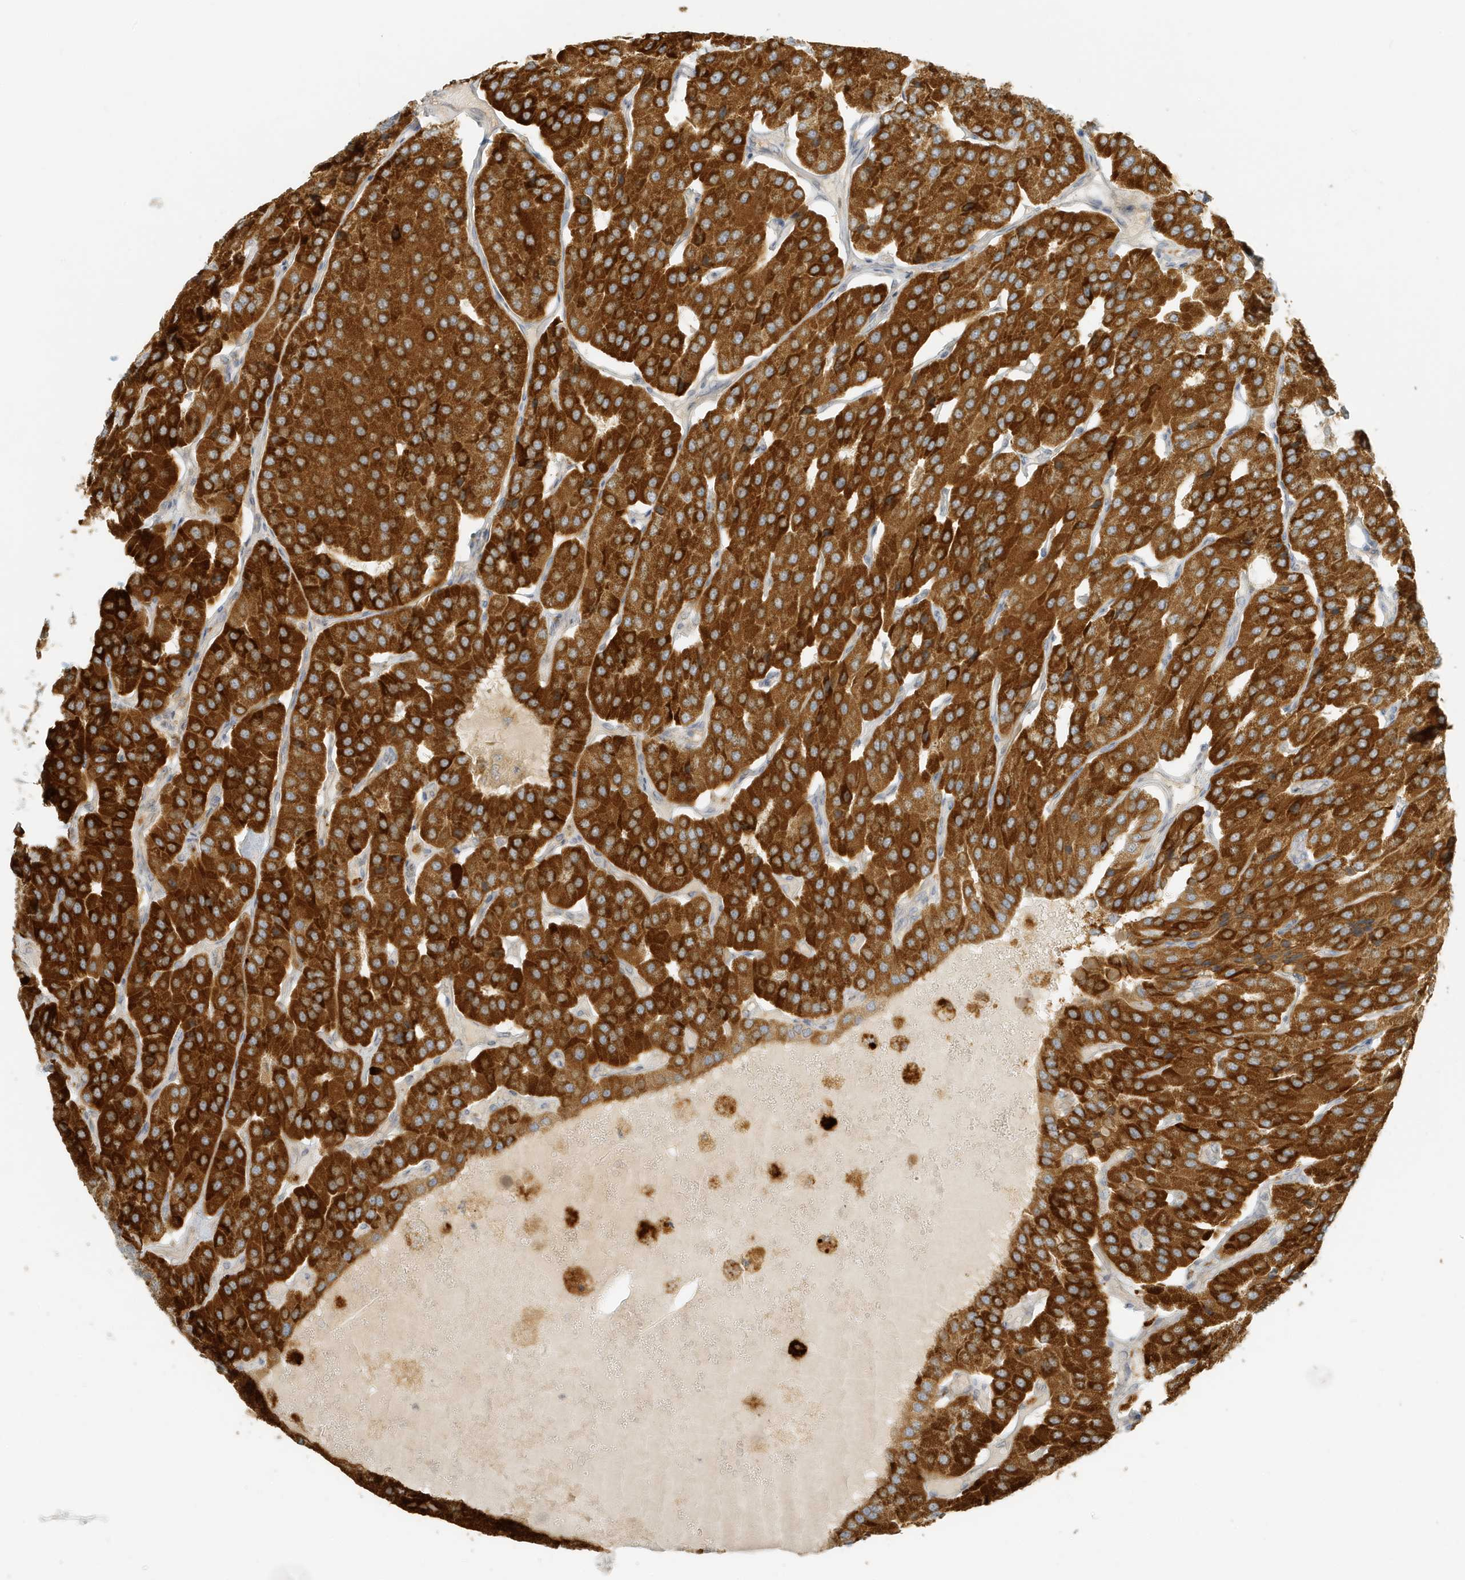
{"staining": {"intensity": "strong", "quantity": ">75%", "location": "cytoplasmic/membranous"}, "tissue": "parathyroid gland", "cell_type": "Glandular cells", "image_type": "normal", "snomed": [{"axis": "morphology", "description": "Normal tissue, NOS"}, {"axis": "morphology", "description": "Adenoma, NOS"}, {"axis": "topography", "description": "Parathyroid gland"}], "caption": "IHC of benign human parathyroid gland demonstrates high levels of strong cytoplasmic/membranous expression in approximately >75% of glandular cells.", "gene": "MCOLN1", "patient": {"sex": "female", "age": 86}}